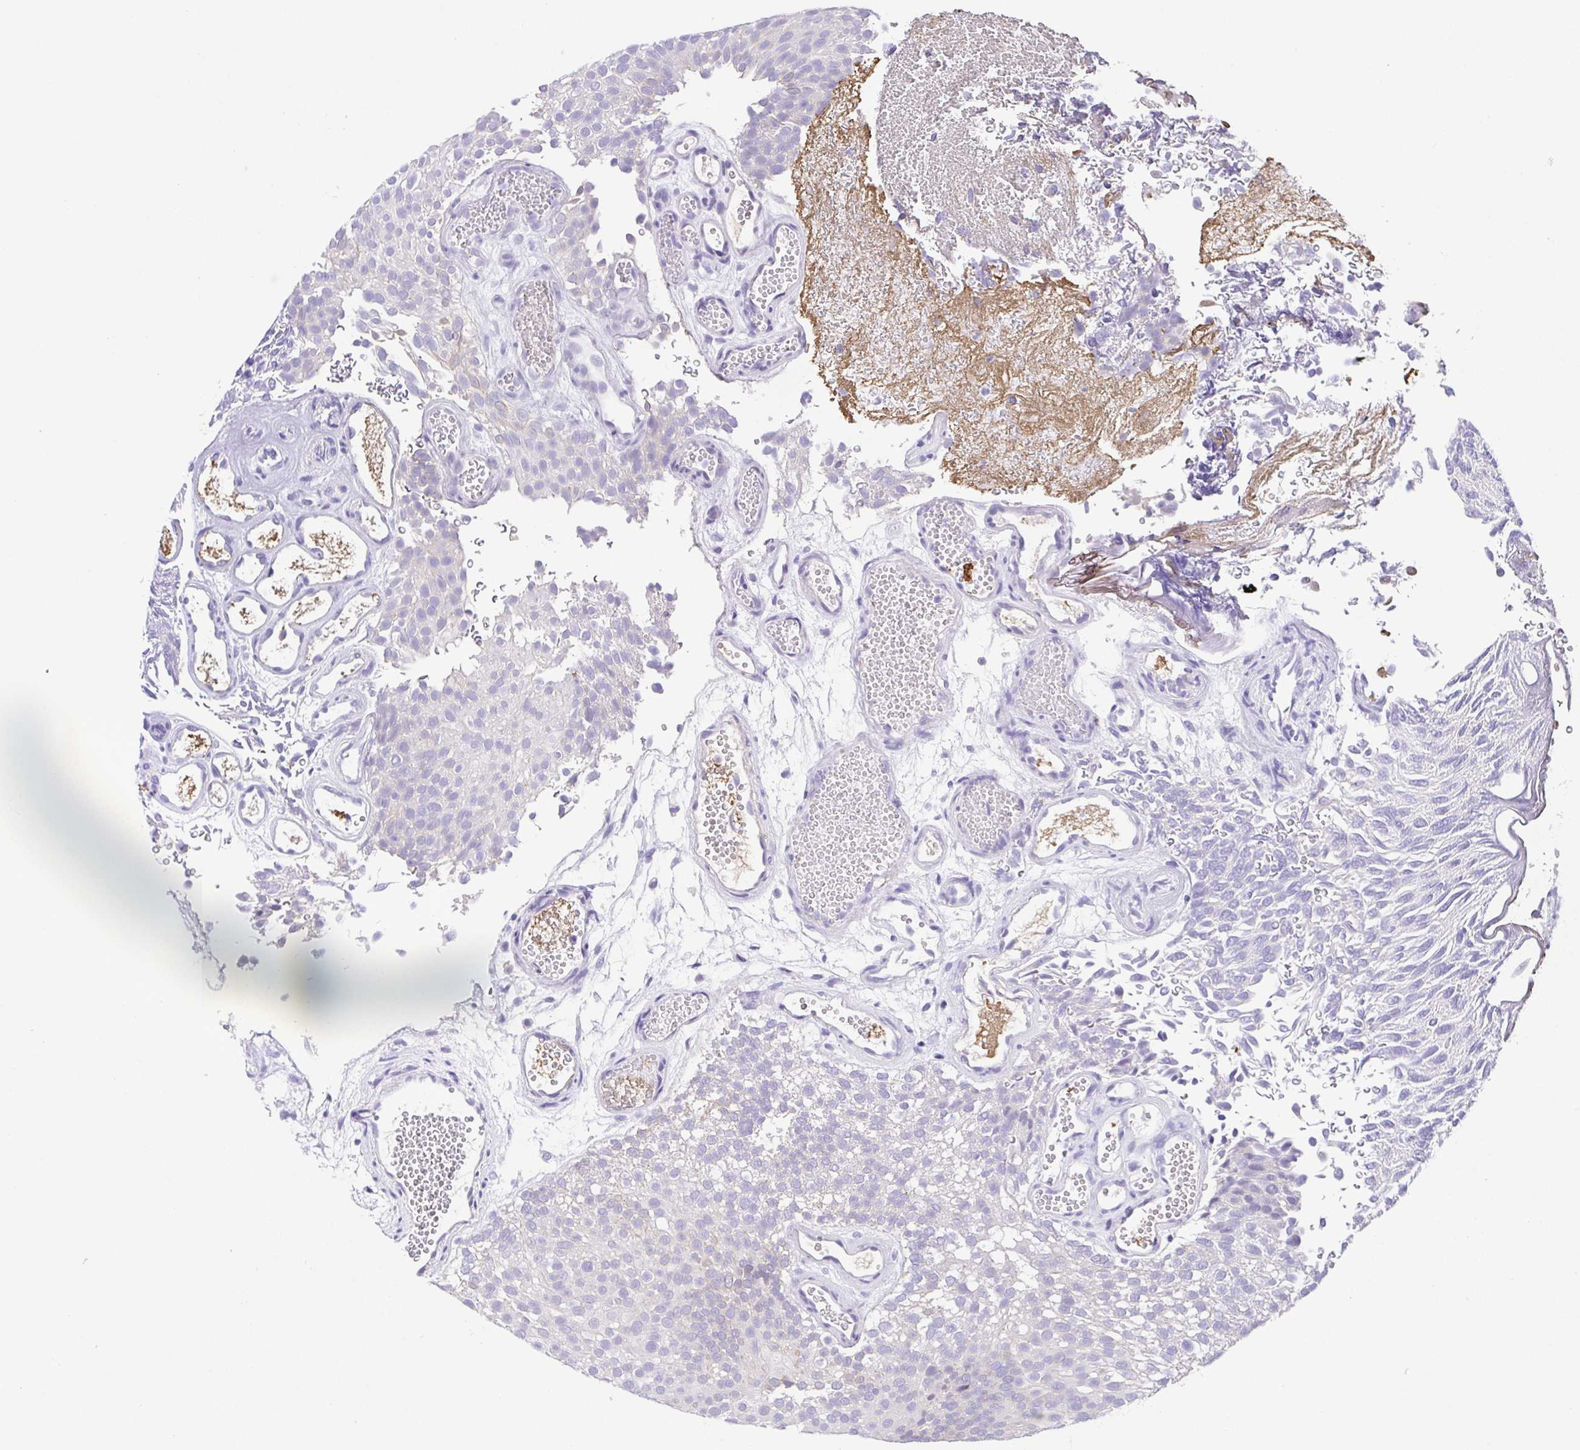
{"staining": {"intensity": "negative", "quantity": "none", "location": "none"}, "tissue": "urothelial cancer", "cell_type": "Tumor cells", "image_type": "cancer", "snomed": [{"axis": "morphology", "description": "Urothelial carcinoma, Low grade"}, {"axis": "topography", "description": "Urinary bladder"}], "caption": "Urothelial carcinoma (low-grade) was stained to show a protein in brown. There is no significant expression in tumor cells. (Stains: DAB (3,3'-diaminobenzidine) immunohistochemistry (IHC) with hematoxylin counter stain, Microscopy: brightfield microscopy at high magnification).", "gene": "SPATA4", "patient": {"sex": "male", "age": 78}}